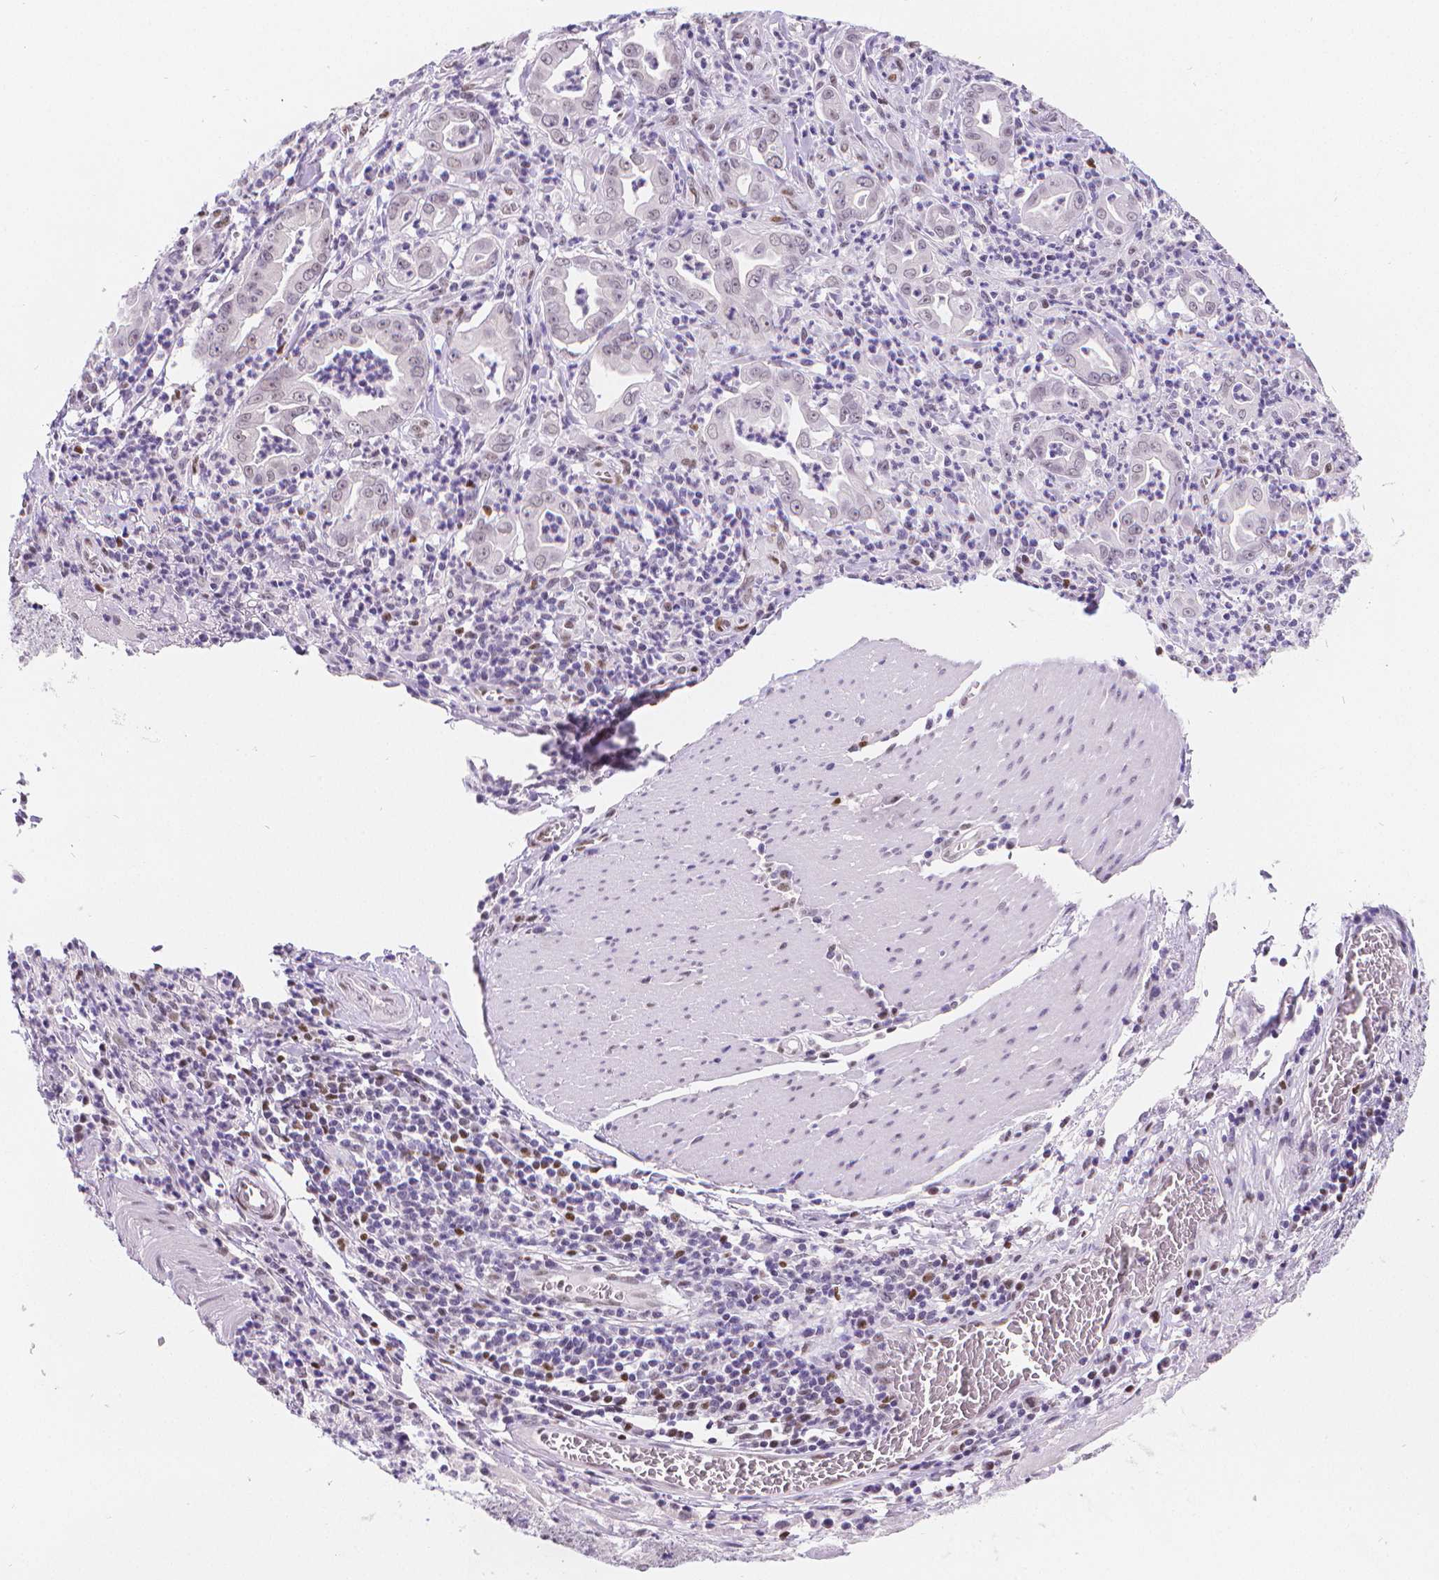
{"staining": {"intensity": "negative", "quantity": "none", "location": "none"}, "tissue": "stomach cancer", "cell_type": "Tumor cells", "image_type": "cancer", "snomed": [{"axis": "morphology", "description": "Adenocarcinoma, NOS"}, {"axis": "topography", "description": "Stomach, upper"}], "caption": "Tumor cells are negative for protein expression in human stomach cancer (adenocarcinoma).", "gene": "MEF2C", "patient": {"sex": "female", "age": 79}}